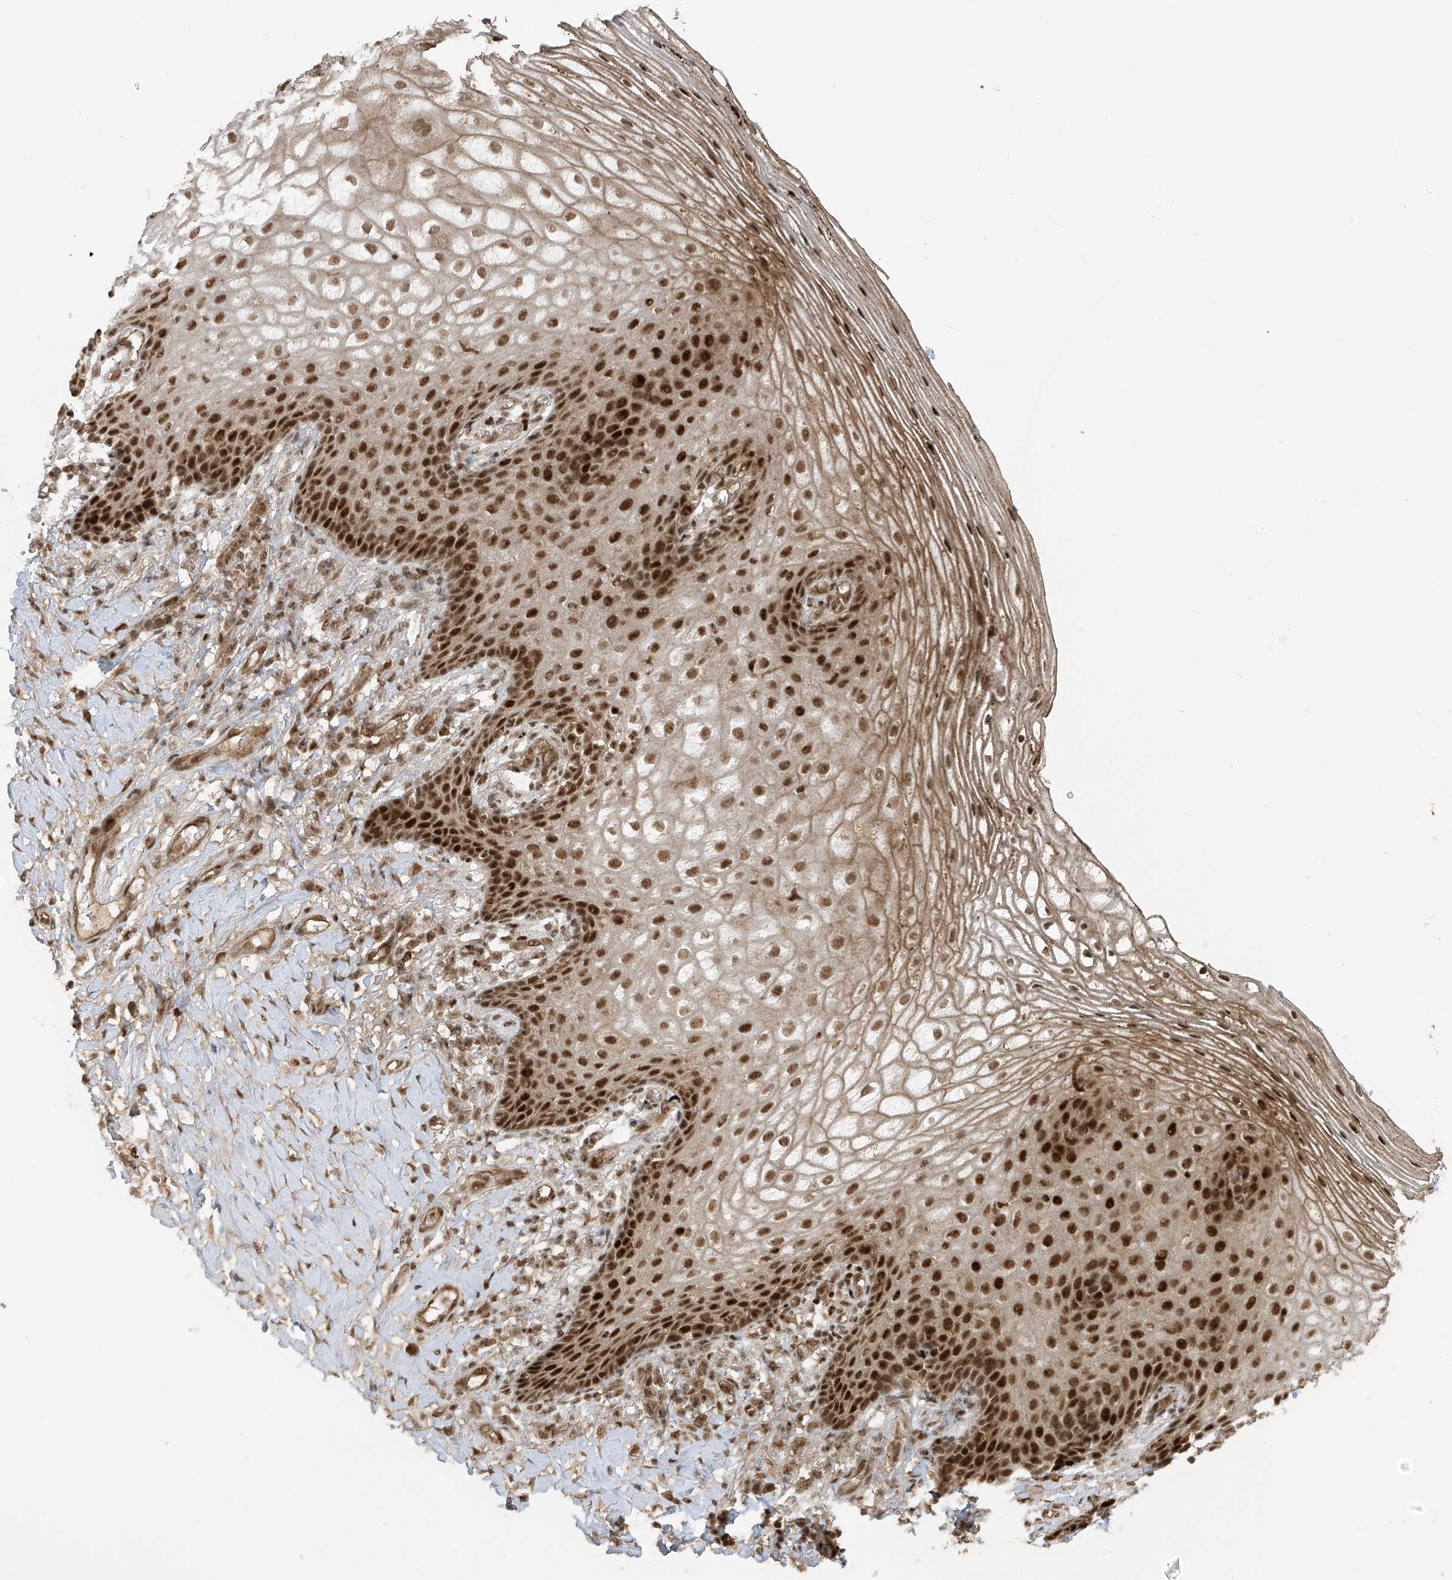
{"staining": {"intensity": "strong", "quantity": ">75%", "location": "nuclear"}, "tissue": "vagina", "cell_type": "Squamous epithelial cells", "image_type": "normal", "snomed": [{"axis": "morphology", "description": "Normal tissue, NOS"}, {"axis": "topography", "description": "Vagina"}], "caption": "Immunohistochemistry (IHC) staining of normal vagina, which exhibits high levels of strong nuclear expression in approximately >75% of squamous epithelial cells indicating strong nuclear protein positivity. The staining was performed using DAB (3,3'-diaminobenzidine) (brown) for protein detection and nuclei were counterstained in hematoxylin (blue).", "gene": "ARHGEF3", "patient": {"sex": "female", "age": 60}}